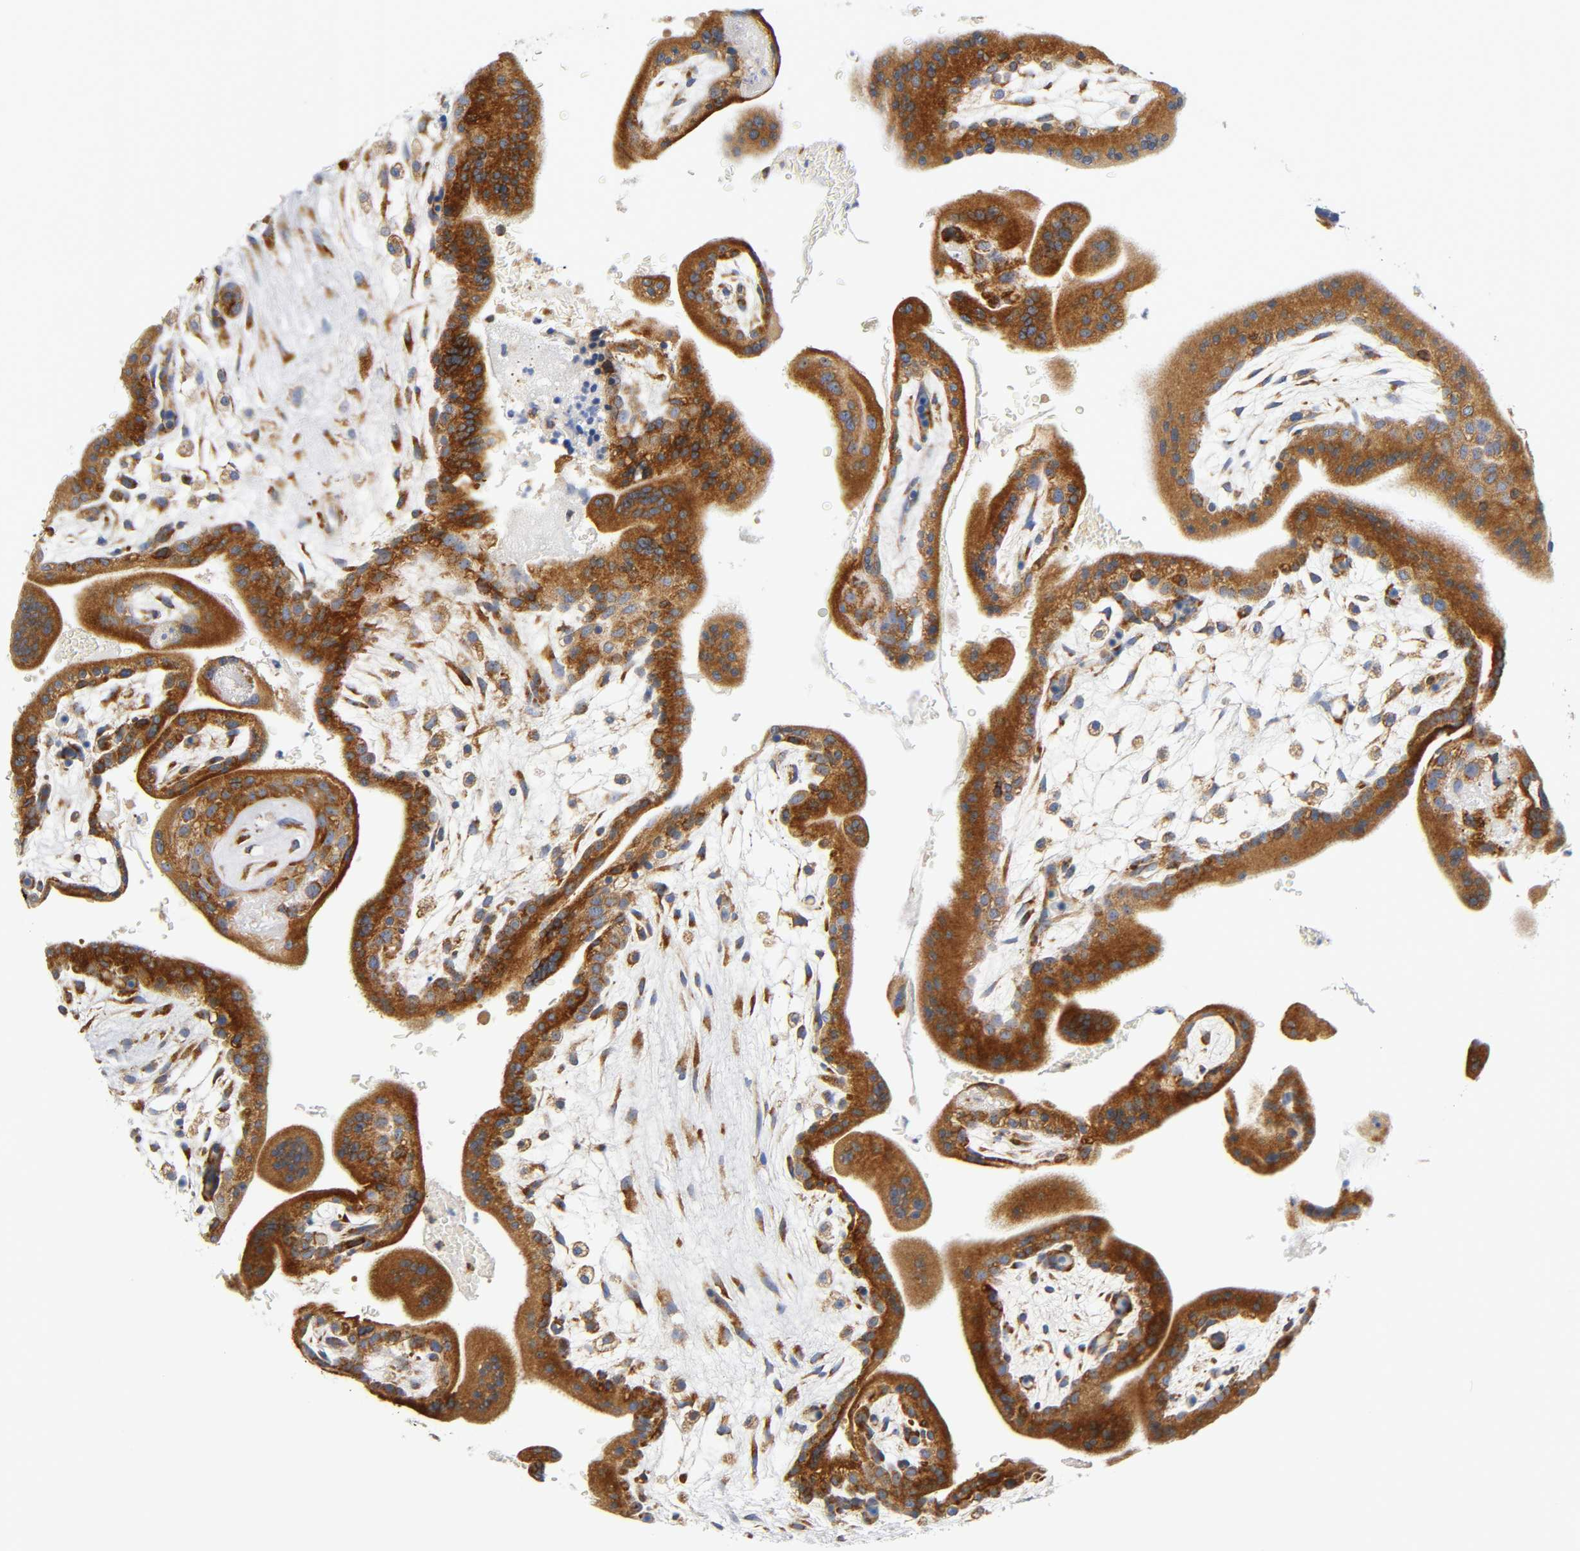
{"staining": {"intensity": "strong", "quantity": ">75%", "location": "cytoplasmic/membranous"}, "tissue": "placenta", "cell_type": "Trophoblastic cells", "image_type": "normal", "snomed": [{"axis": "morphology", "description": "Normal tissue, NOS"}, {"axis": "topography", "description": "Placenta"}], "caption": "The immunohistochemical stain labels strong cytoplasmic/membranous expression in trophoblastic cells of unremarkable placenta. (IHC, brightfield microscopy, high magnification).", "gene": "REL", "patient": {"sex": "female", "age": 35}}